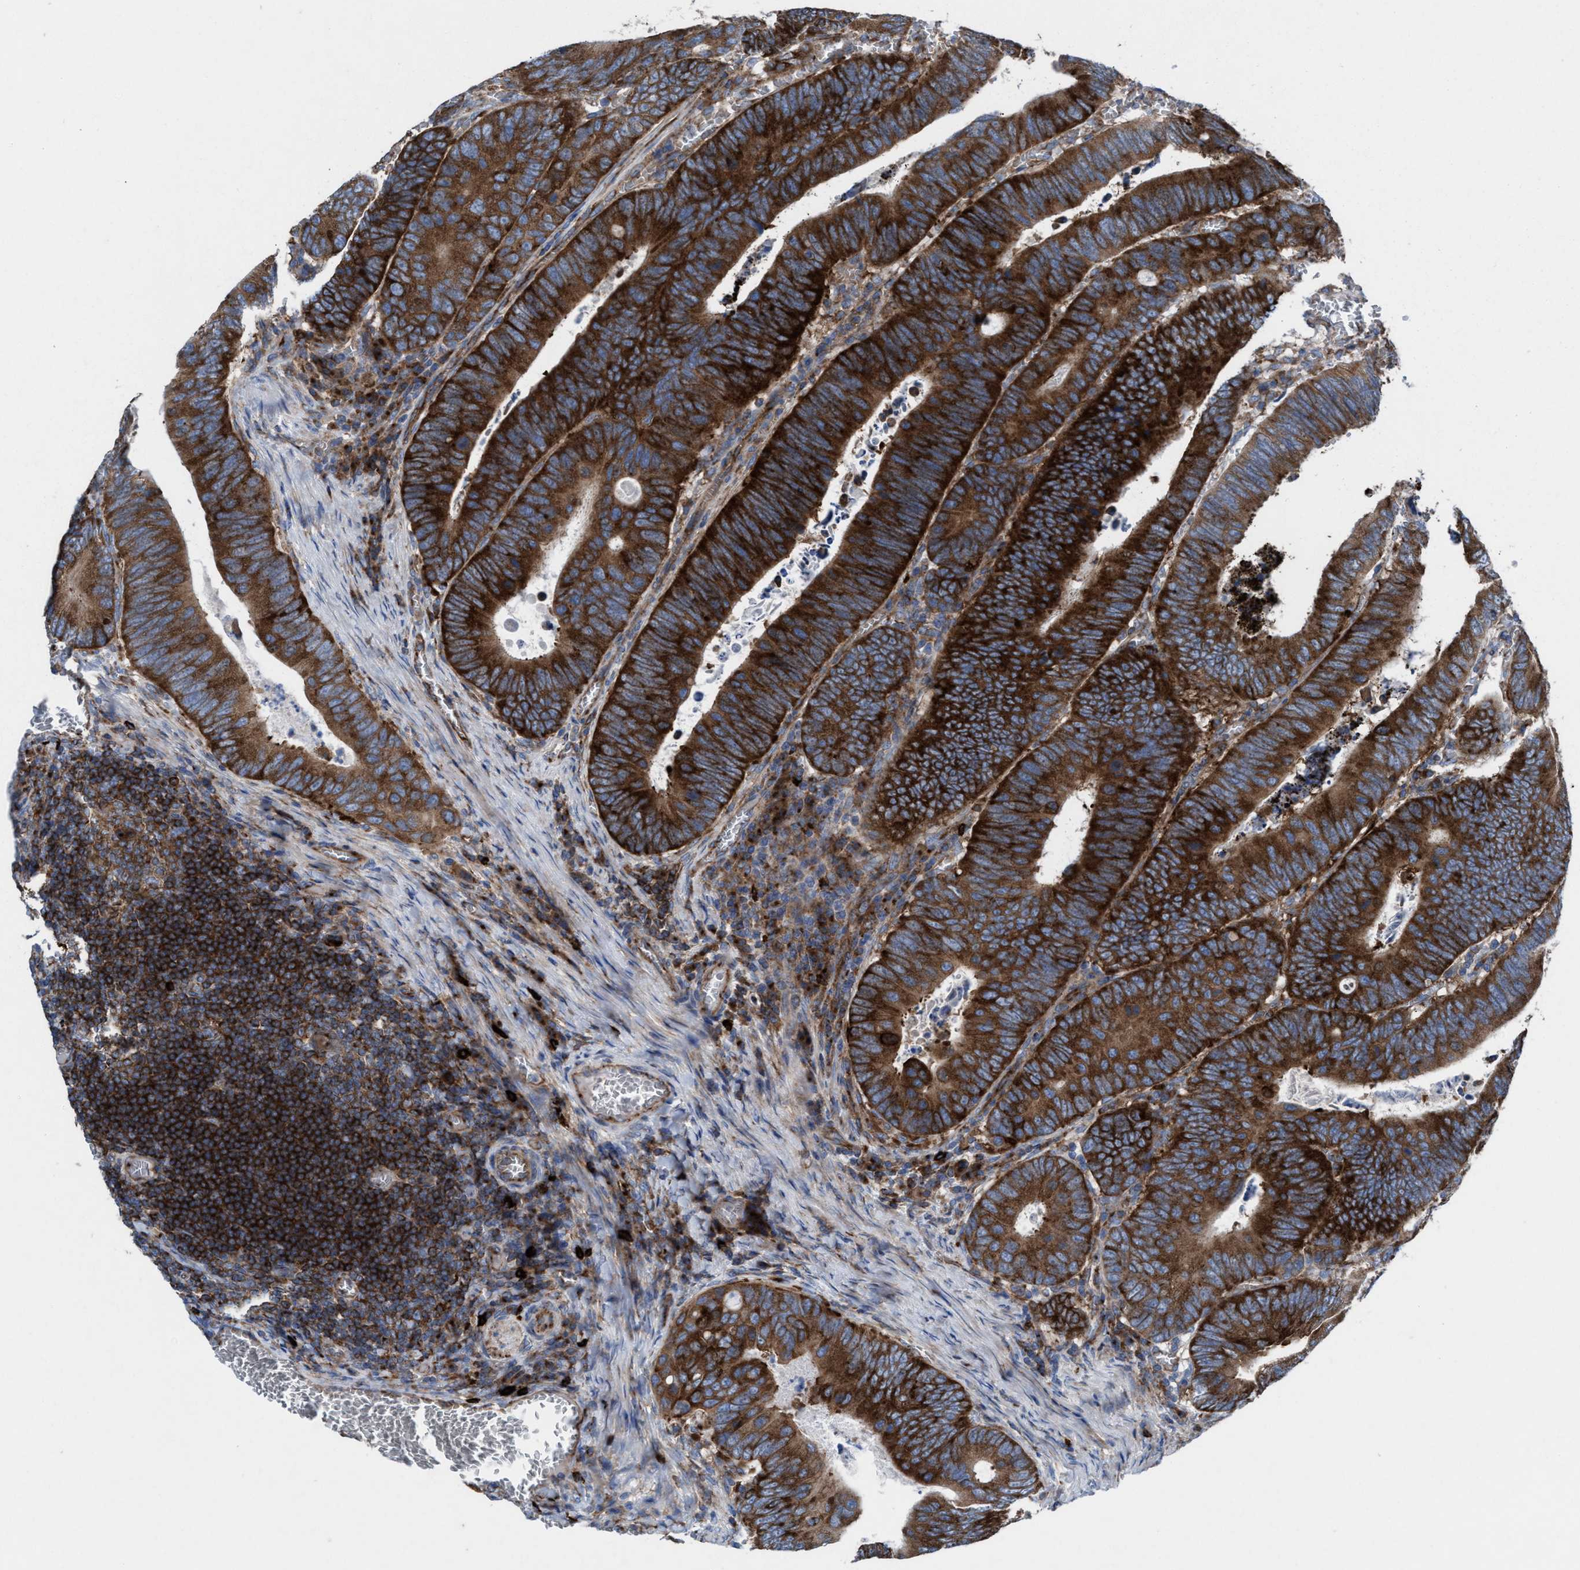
{"staining": {"intensity": "strong", "quantity": ">75%", "location": "cytoplasmic/membranous"}, "tissue": "colorectal cancer", "cell_type": "Tumor cells", "image_type": "cancer", "snomed": [{"axis": "morphology", "description": "Inflammation, NOS"}, {"axis": "morphology", "description": "Adenocarcinoma, NOS"}, {"axis": "topography", "description": "Colon"}], "caption": "Brown immunohistochemical staining in human colorectal cancer displays strong cytoplasmic/membranous expression in about >75% of tumor cells.", "gene": "NYAP1", "patient": {"sex": "male", "age": 72}}